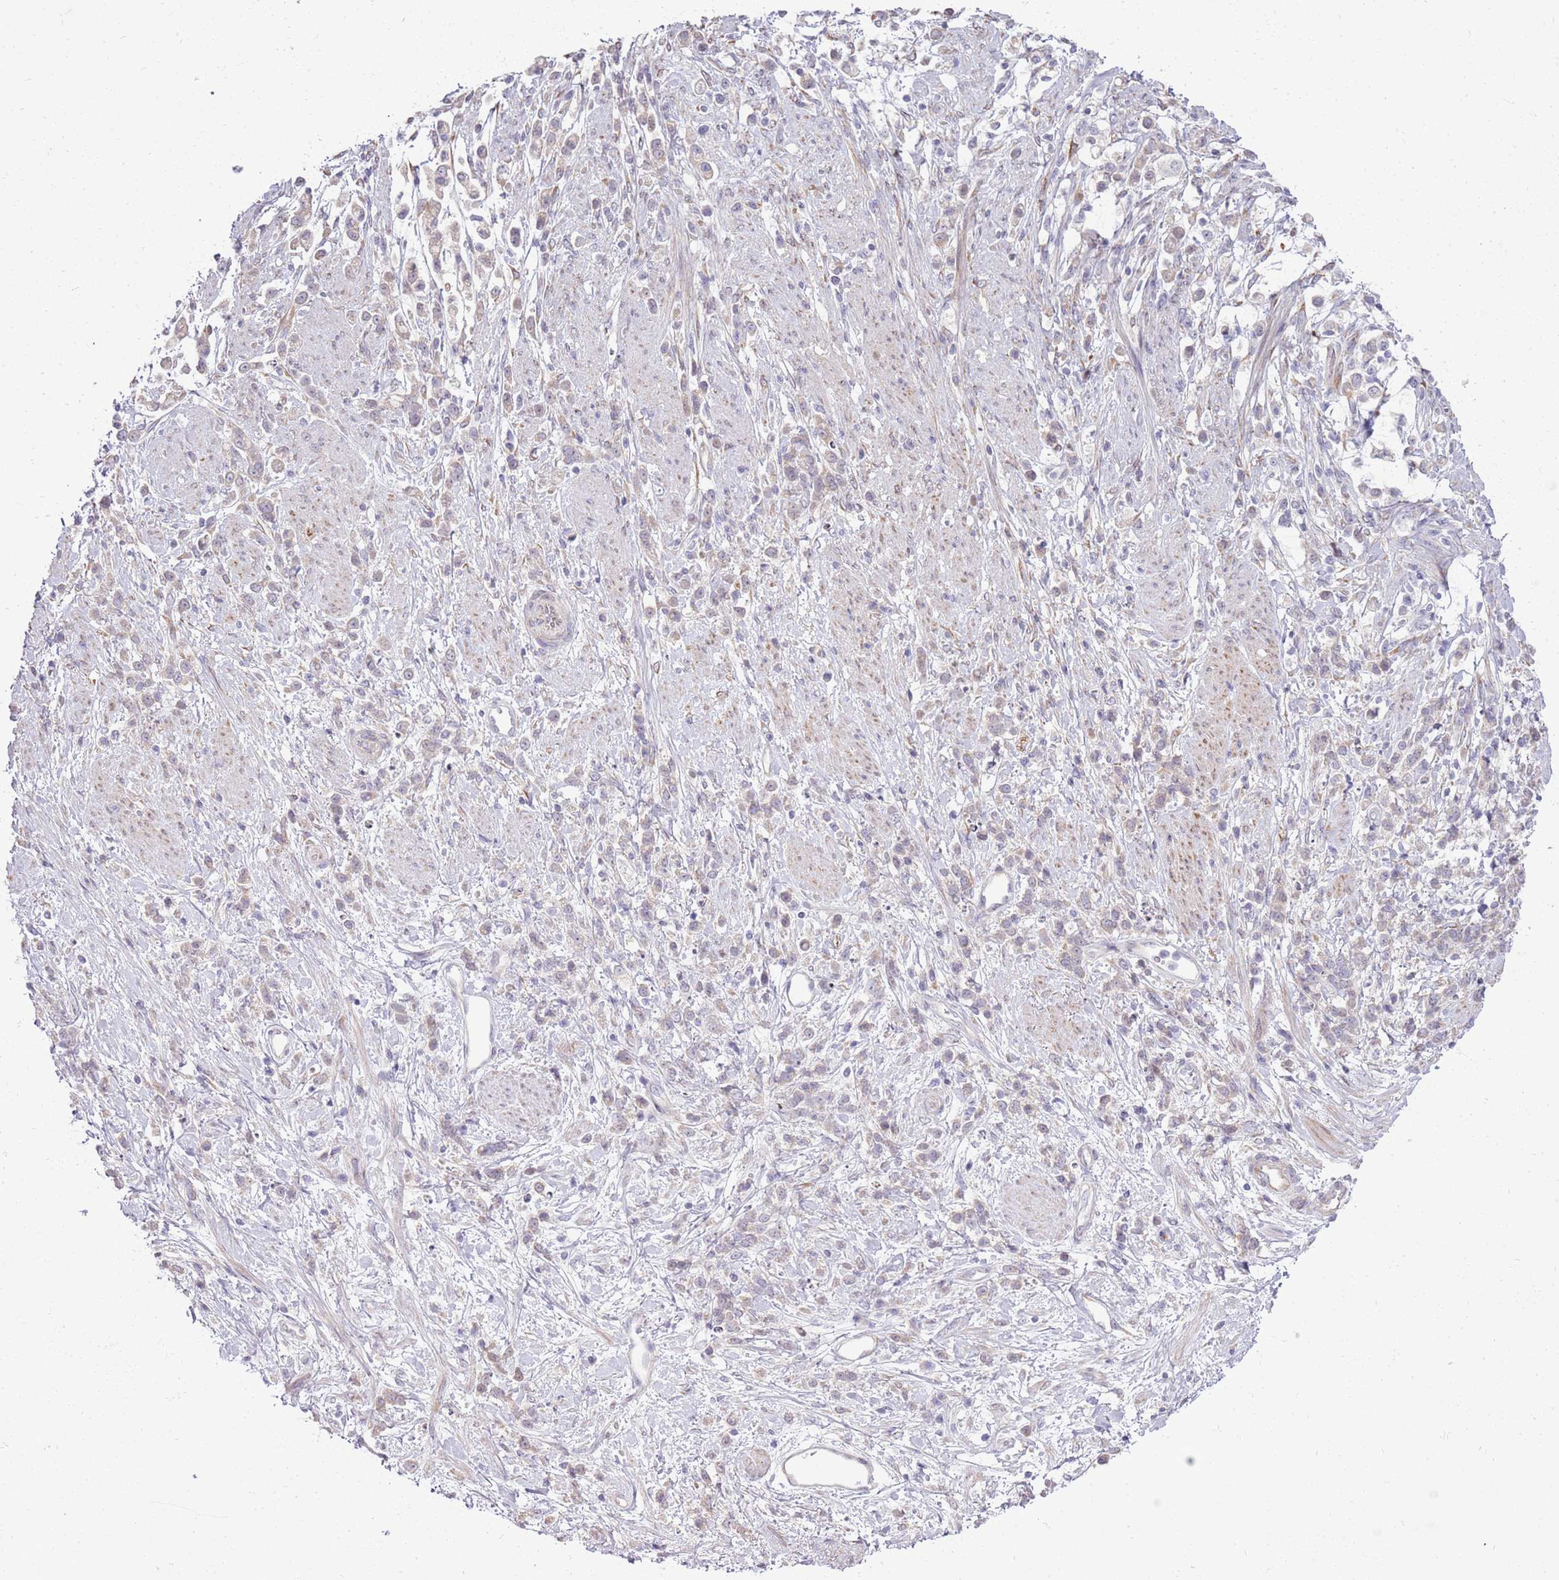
{"staining": {"intensity": "weak", "quantity": "<25%", "location": "cytoplasmic/membranous"}, "tissue": "stomach cancer", "cell_type": "Tumor cells", "image_type": "cancer", "snomed": [{"axis": "morphology", "description": "Adenocarcinoma, NOS"}, {"axis": "topography", "description": "Stomach"}], "caption": "This is an immunohistochemistry image of human stomach adenocarcinoma. There is no positivity in tumor cells.", "gene": "UGGT2", "patient": {"sex": "female", "age": 60}}